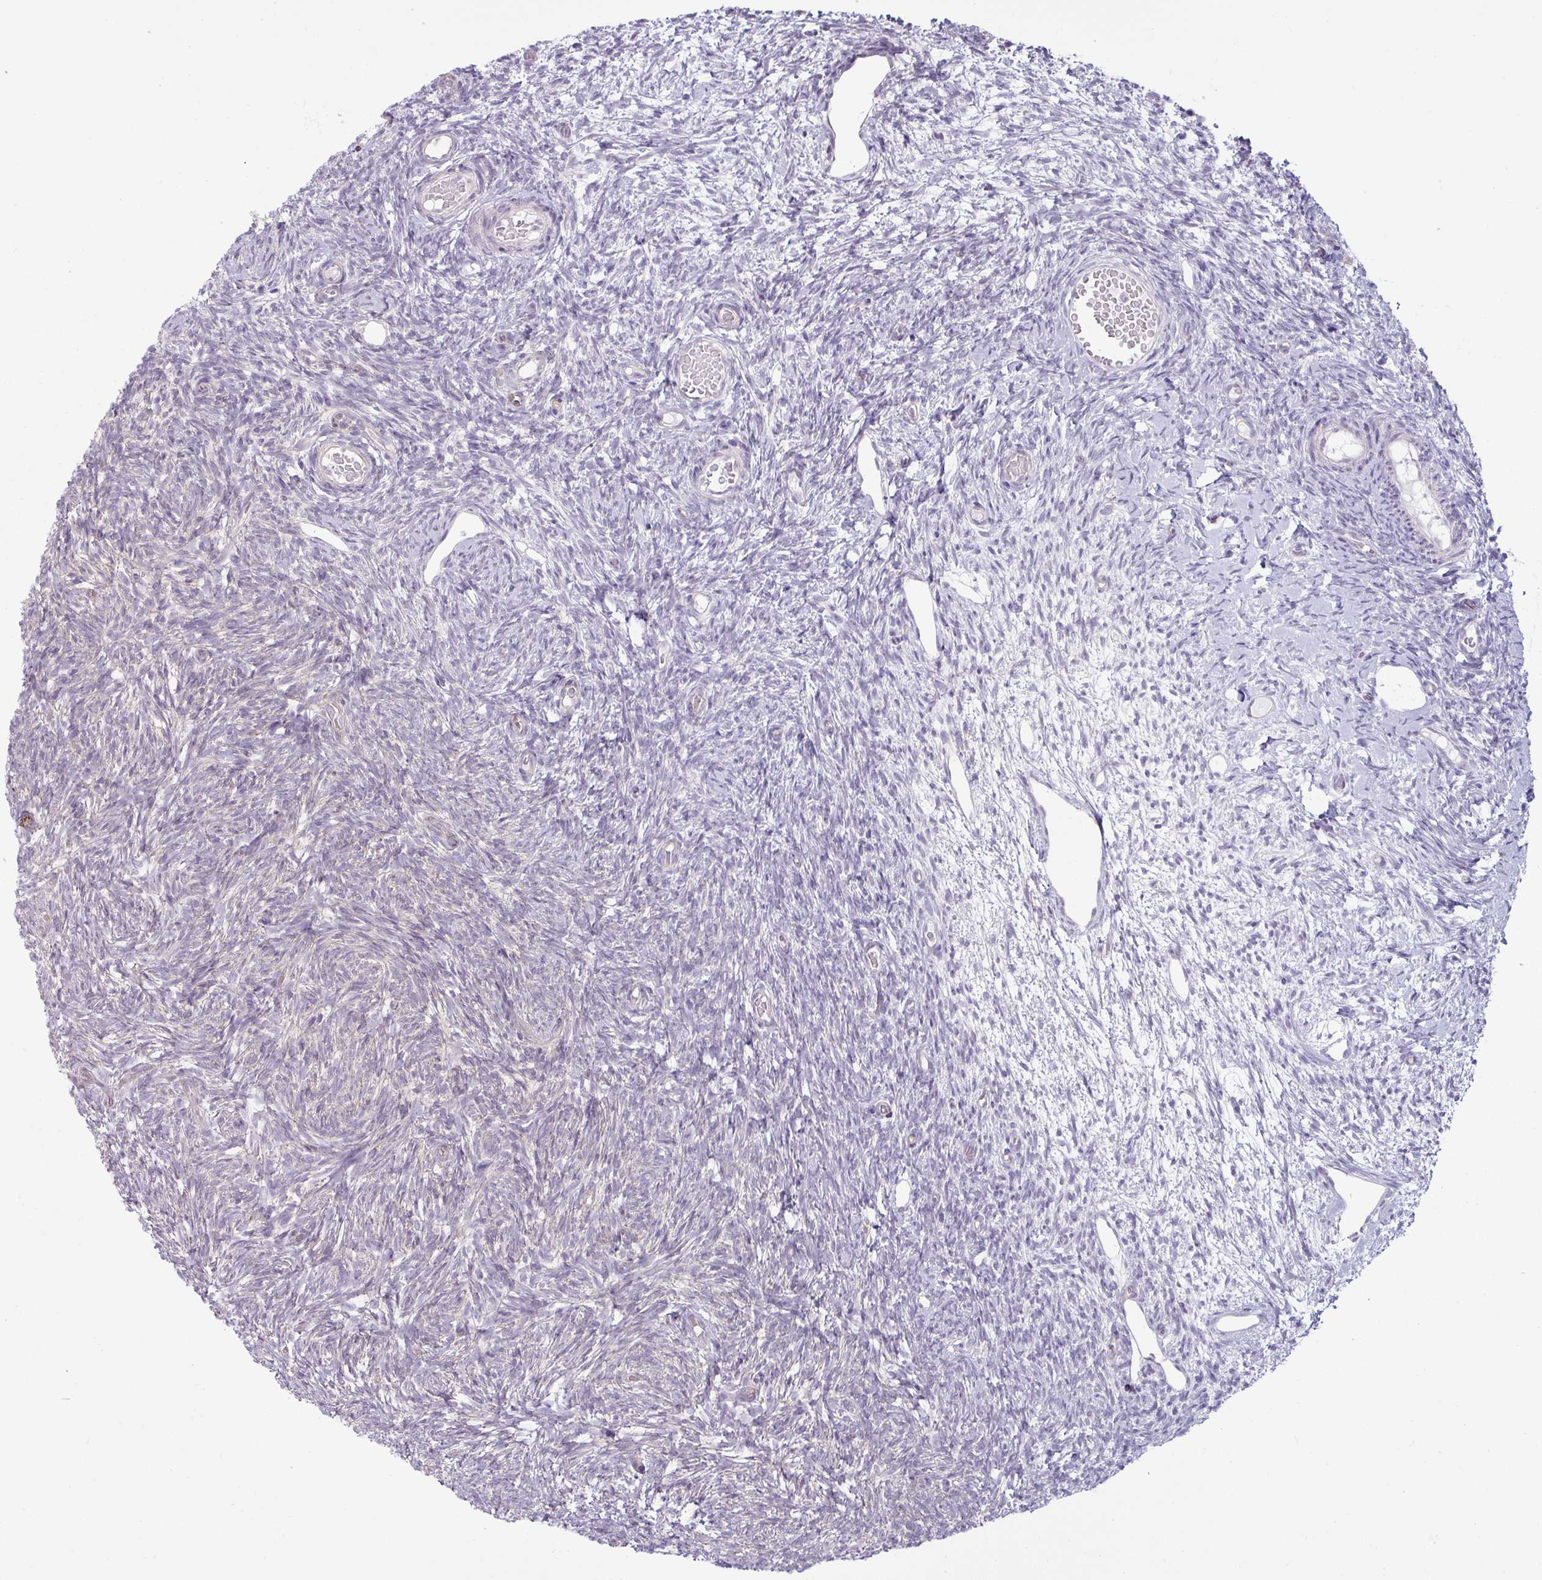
{"staining": {"intensity": "negative", "quantity": "none", "location": "none"}, "tissue": "ovary", "cell_type": "Follicle cells", "image_type": "normal", "snomed": [{"axis": "morphology", "description": "Normal tissue, NOS"}, {"axis": "topography", "description": "Ovary"}], "caption": "Unremarkable ovary was stained to show a protein in brown. There is no significant positivity in follicle cells. (Stains: DAB immunohistochemistry (IHC) with hematoxylin counter stain, Microscopy: brightfield microscopy at high magnification).", "gene": "CCDC144A", "patient": {"sex": "female", "age": 39}}